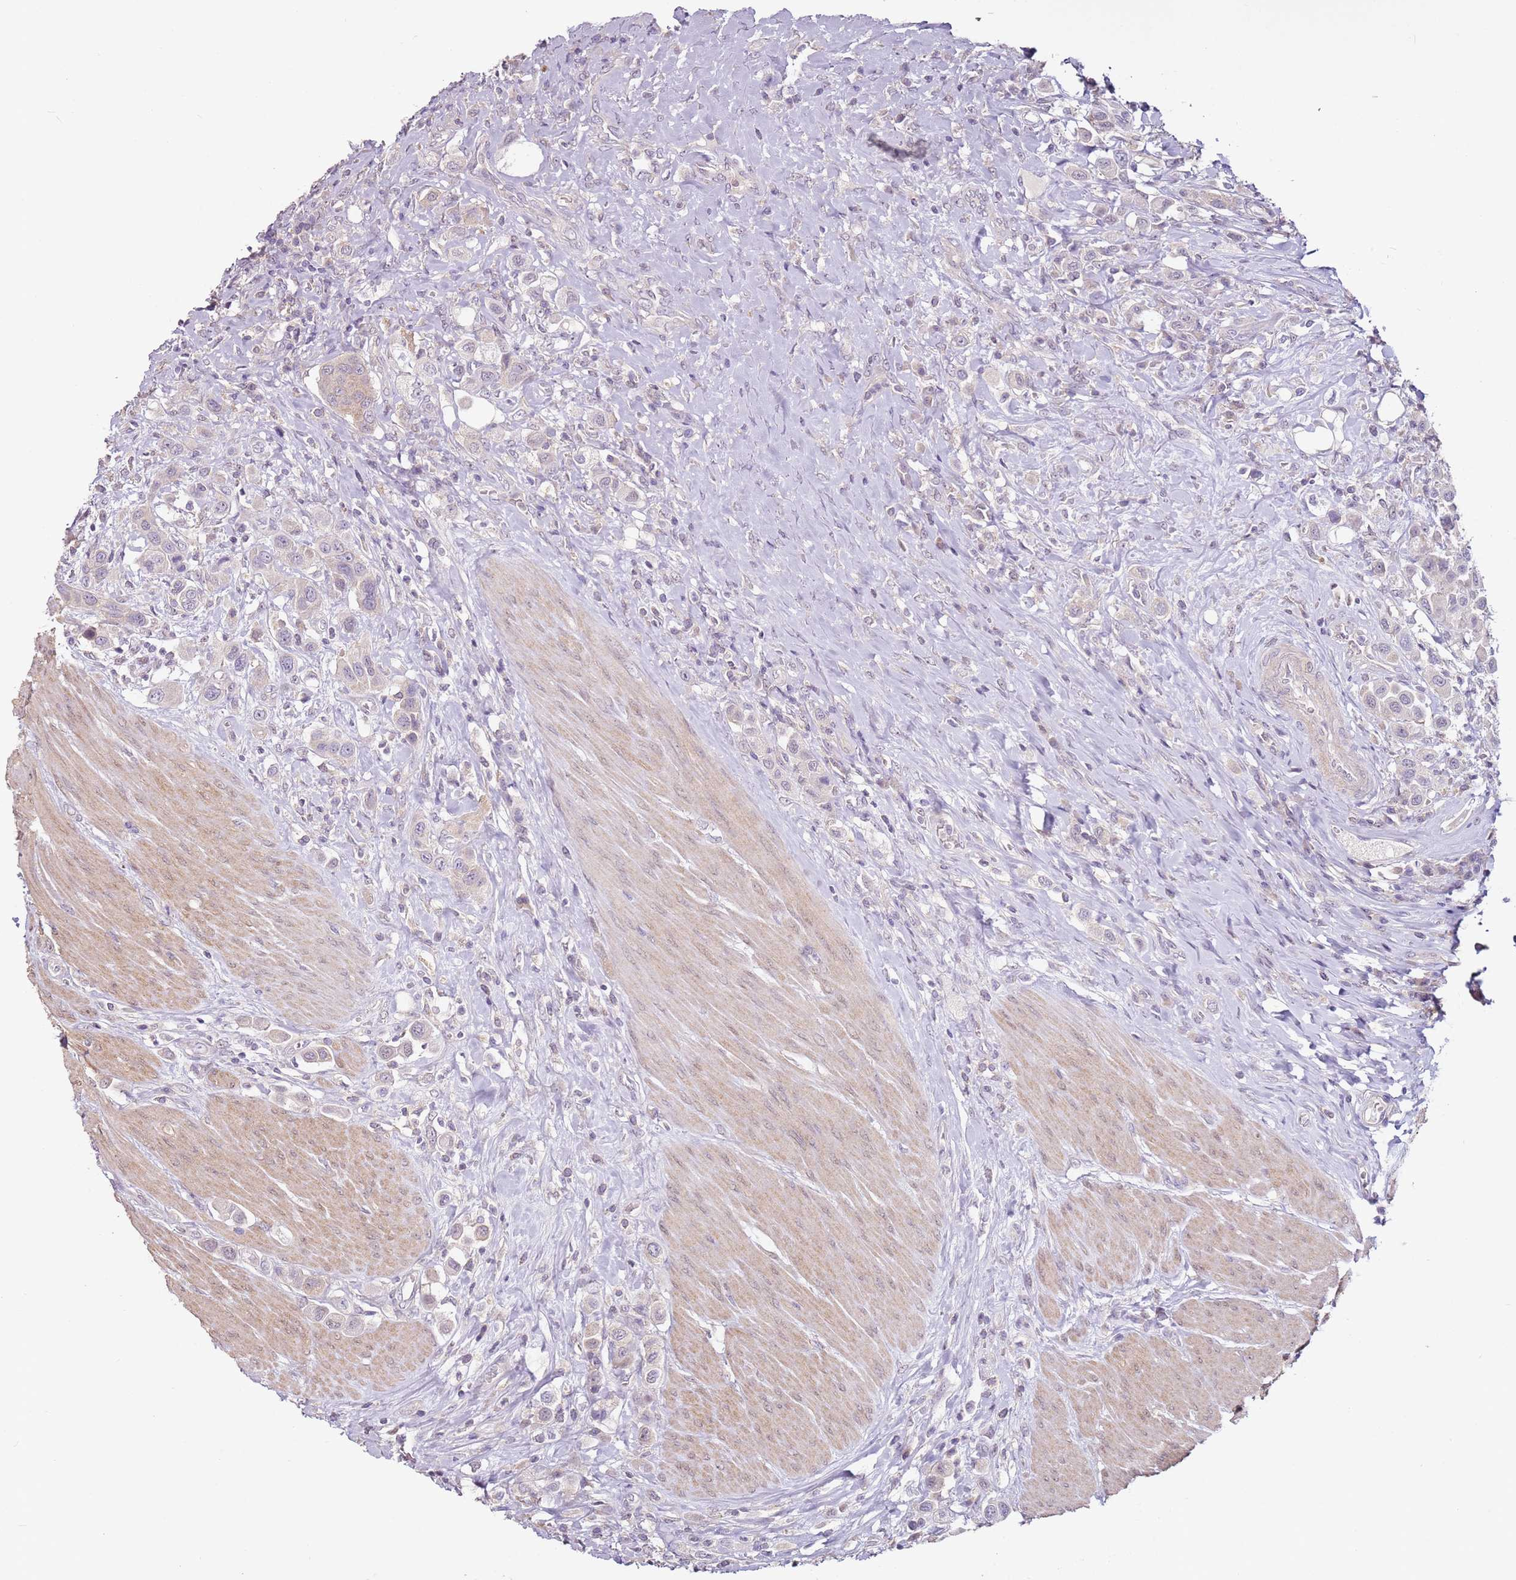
{"staining": {"intensity": "negative", "quantity": "none", "location": "none"}, "tissue": "urothelial cancer", "cell_type": "Tumor cells", "image_type": "cancer", "snomed": [{"axis": "morphology", "description": "Urothelial carcinoma, High grade"}, {"axis": "topography", "description": "Urinary bladder"}], "caption": "There is no significant positivity in tumor cells of urothelial carcinoma (high-grade). (Stains: DAB immunohistochemistry with hematoxylin counter stain, Microscopy: brightfield microscopy at high magnification).", "gene": "MDH1", "patient": {"sex": "male", "age": 50}}